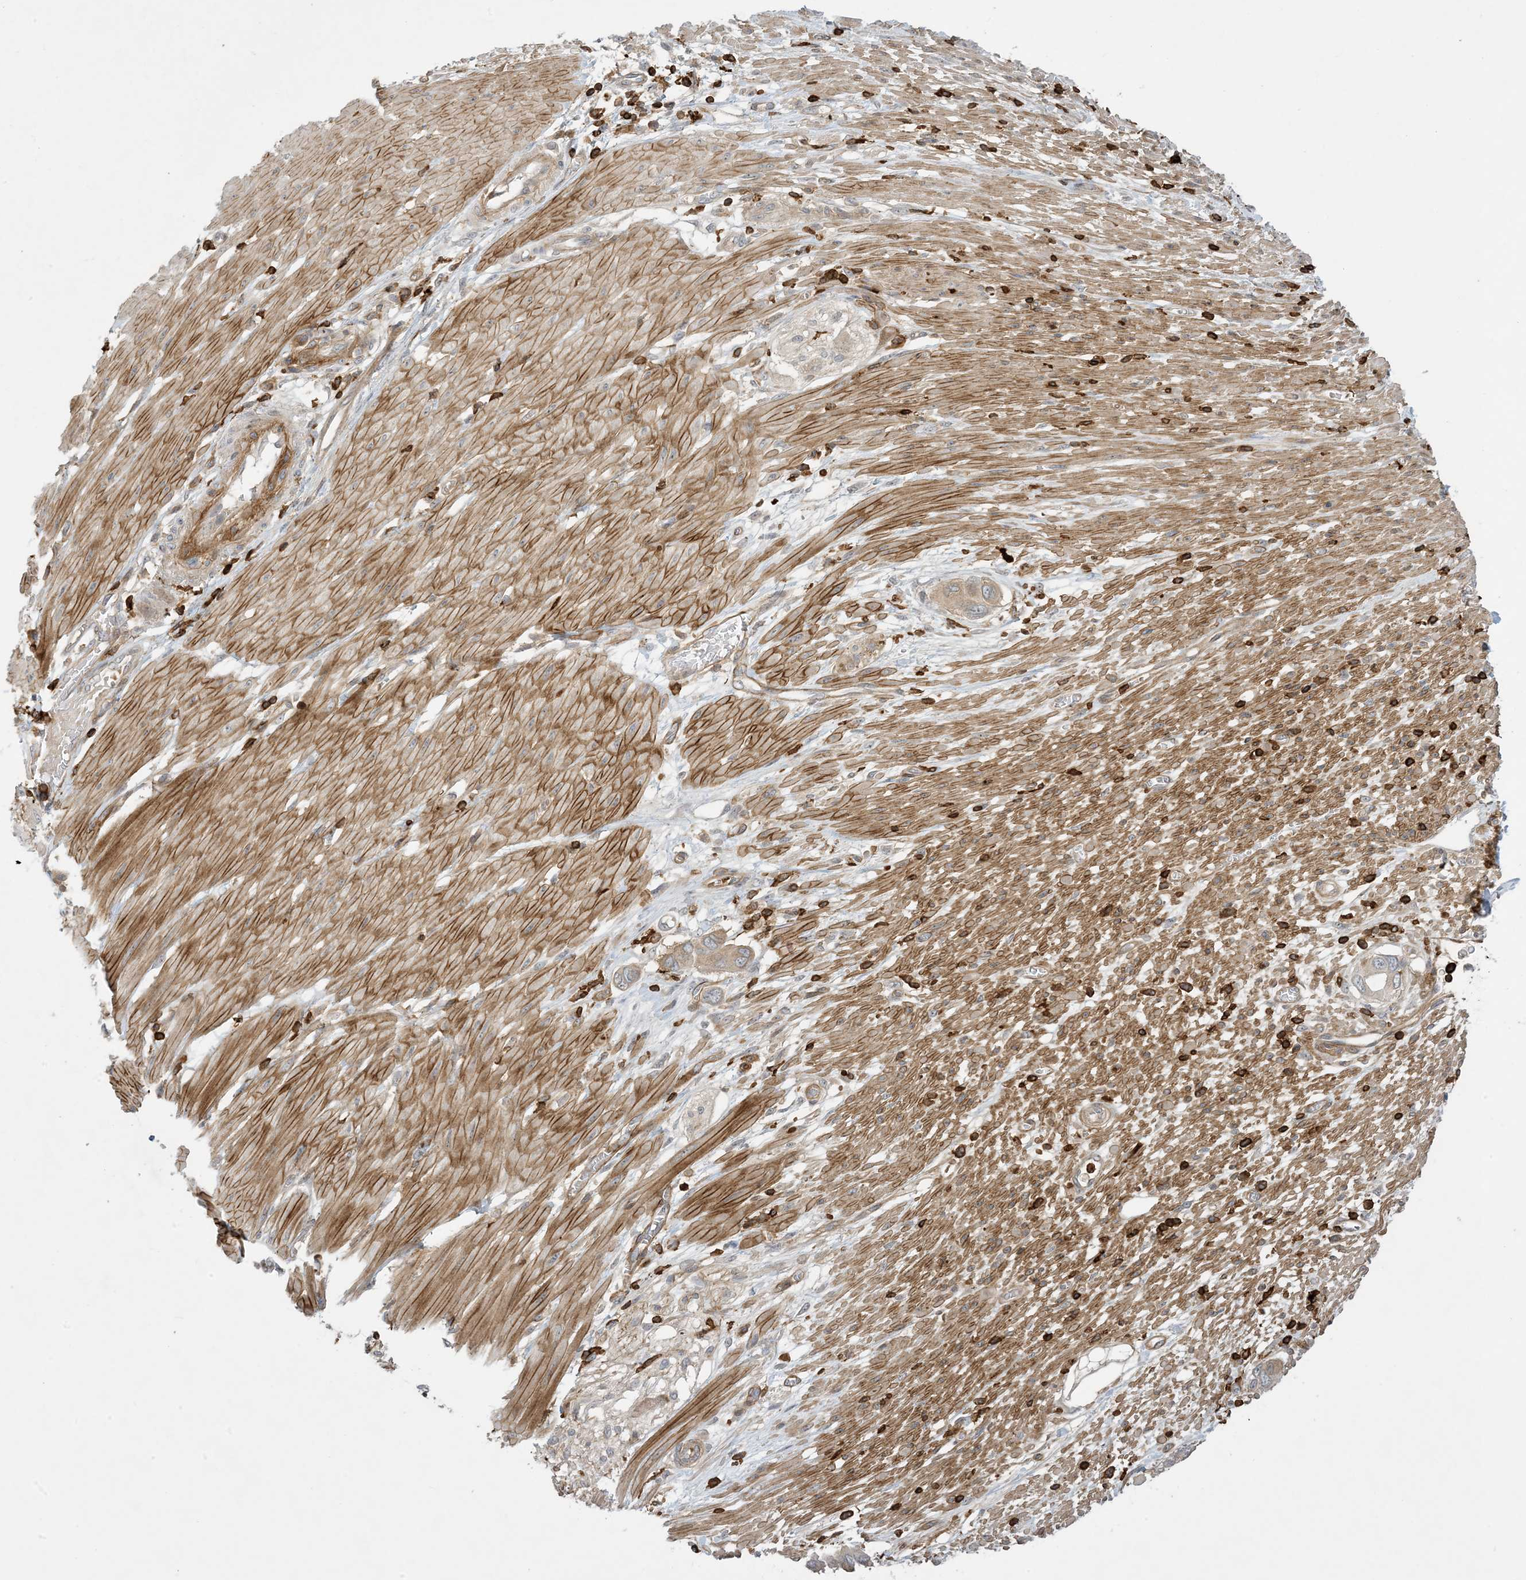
{"staining": {"intensity": "weak", "quantity": "<25%", "location": "cytoplasmic/membranous"}, "tissue": "pancreatic cancer", "cell_type": "Tumor cells", "image_type": "cancer", "snomed": [{"axis": "morphology", "description": "Adenocarcinoma, NOS"}, {"axis": "topography", "description": "Pancreas"}], "caption": "Pancreatic cancer was stained to show a protein in brown. There is no significant staining in tumor cells.", "gene": "AK9", "patient": {"sex": "male", "age": 68}}